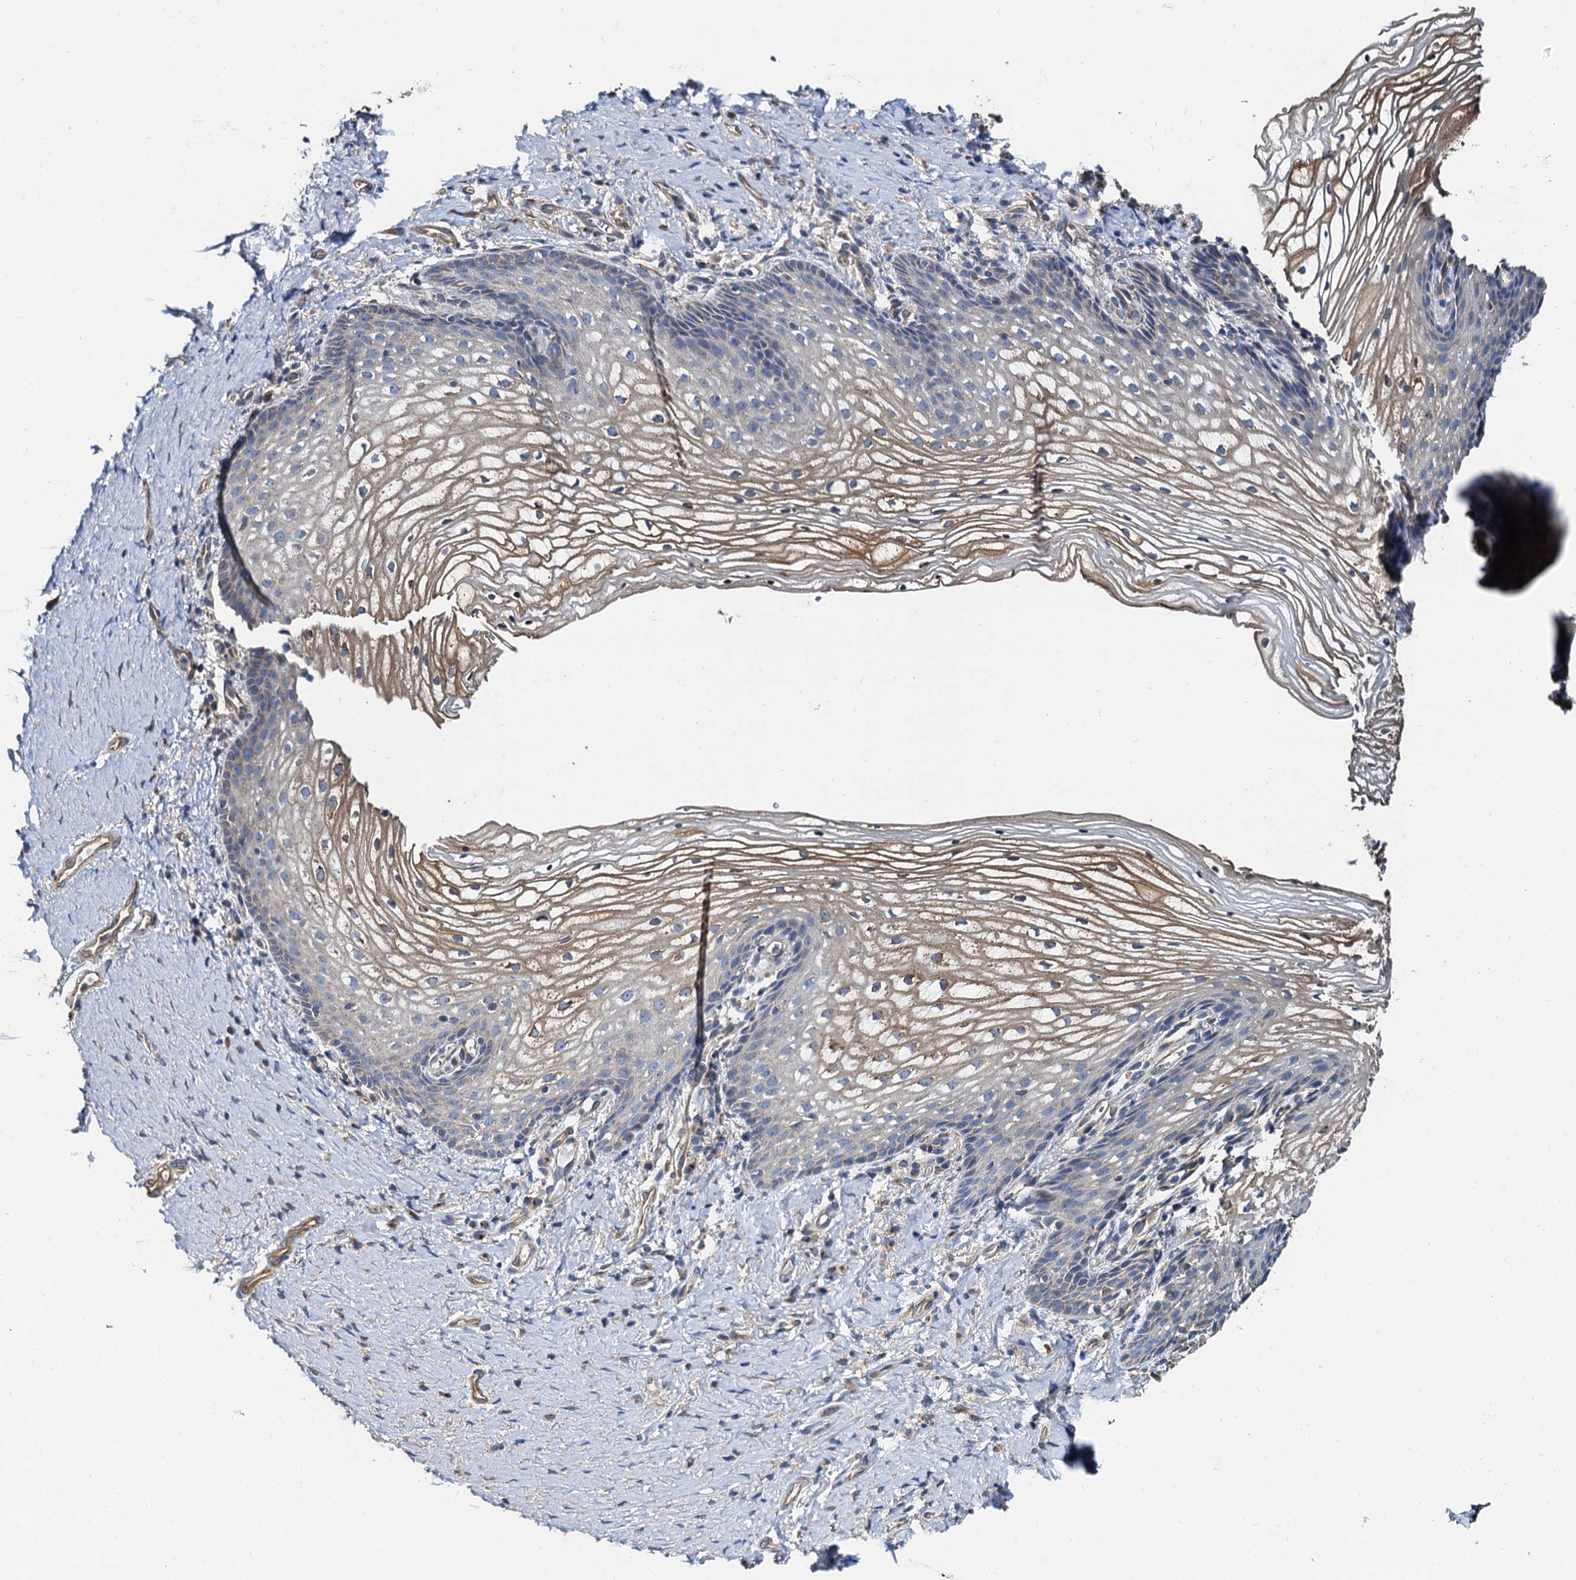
{"staining": {"intensity": "moderate", "quantity": "<25%", "location": "cytoplasmic/membranous"}, "tissue": "vagina", "cell_type": "Squamous epithelial cells", "image_type": "normal", "snomed": [{"axis": "morphology", "description": "Normal tissue, NOS"}, {"axis": "topography", "description": "Vagina"}], "caption": "Immunohistochemical staining of benign human vagina reveals moderate cytoplasmic/membranous protein expression in approximately <25% of squamous epithelial cells.", "gene": "NGRN", "patient": {"sex": "female", "age": 60}}